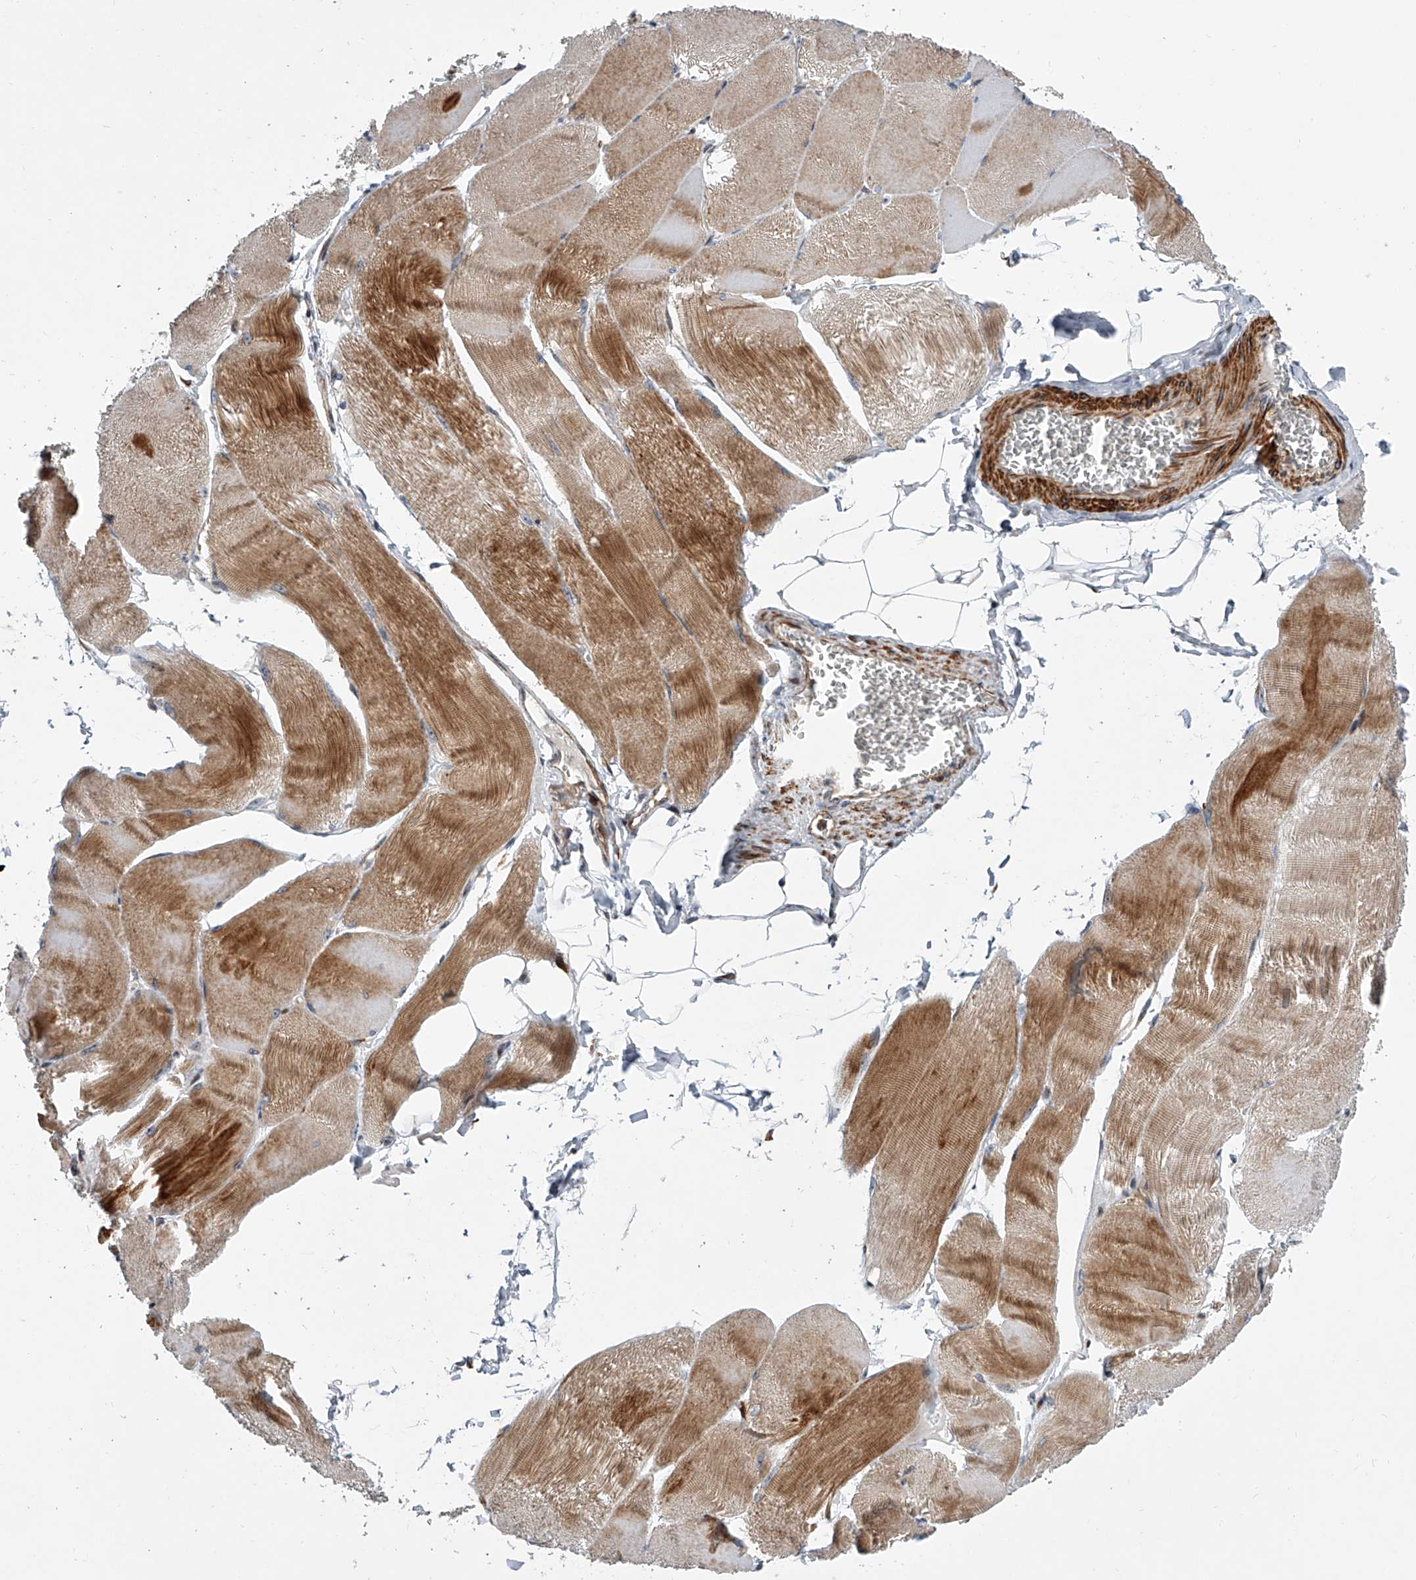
{"staining": {"intensity": "strong", "quantity": "25%-75%", "location": "cytoplasmic/membranous"}, "tissue": "skeletal muscle", "cell_type": "Myocytes", "image_type": "normal", "snomed": [{"axis": "morphology", "description": "Normal tissue, NOS"}, {"axis": "morphology", "description": "Basal cell carcinoma"}, {"axis": "topography", "description": "Skeletal muscle"}], "caption": "Immunohistochemistry histopathology image of normal human skeletal muscle stained for a protein (brown), which shows high levels of strong cytoplasmic/membranous expression in approximately 25%-75% of myocytes.", "gene": "DLGAP2", "patient": {"sex": "female", "age": 64}}